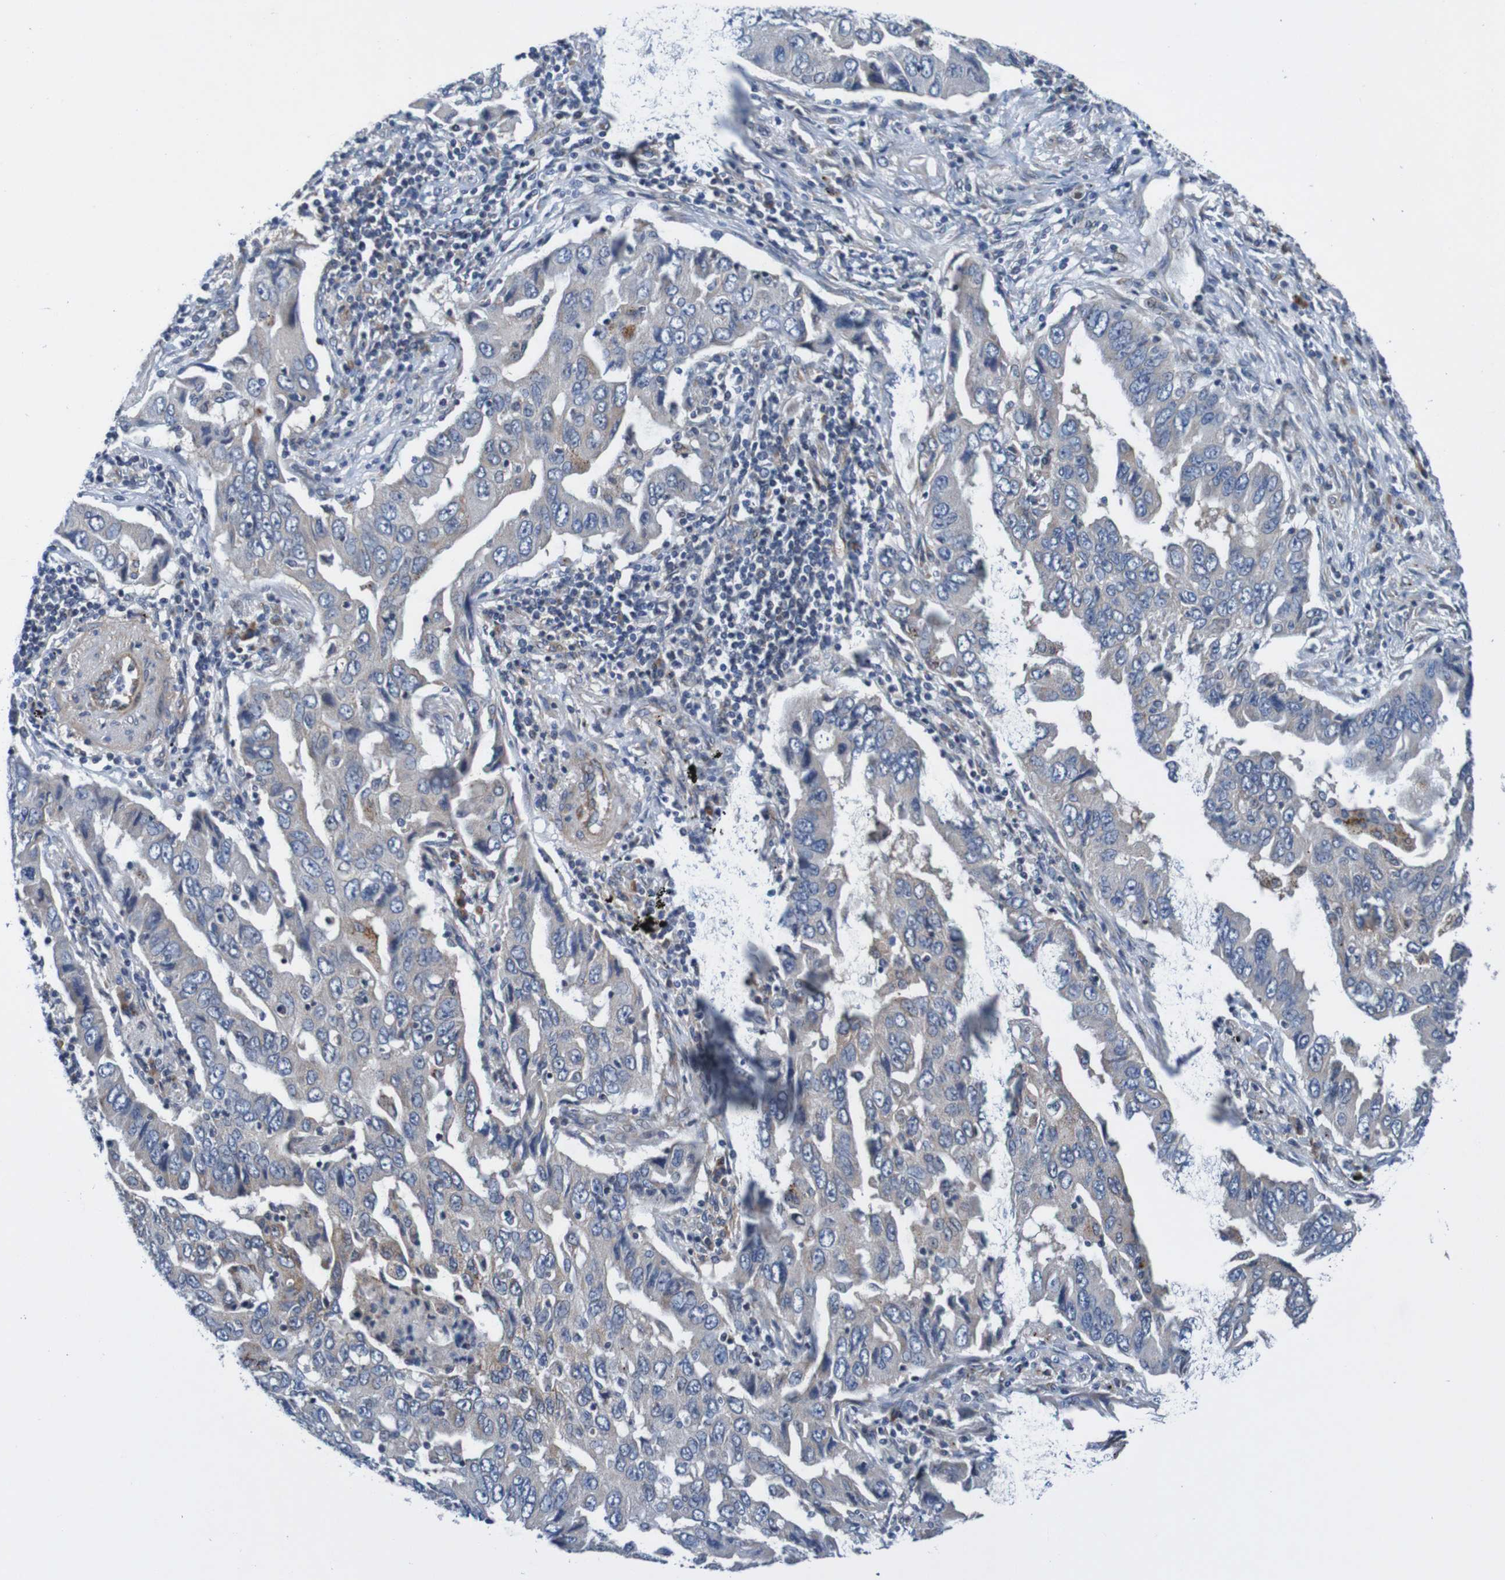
{"staining": {"intensity": "negative", "quantity": "none", "location": "none"}, "tissue": "lung cancer", "cell_type": "Tumor cells", "image_type": "cancer", "snomed": [{"axis": "morphology", "description": "Adenocarcinoma, NOS"}, {"axis": "topography", "description": "Lung"}], "caption": "DAB immunohistochemical staining of lung cancer (adenocarcinoma) exhibits no significant expression in tumor cells.", "gene": "CPED1", "patient": {"sex": "female", "age": 65}}